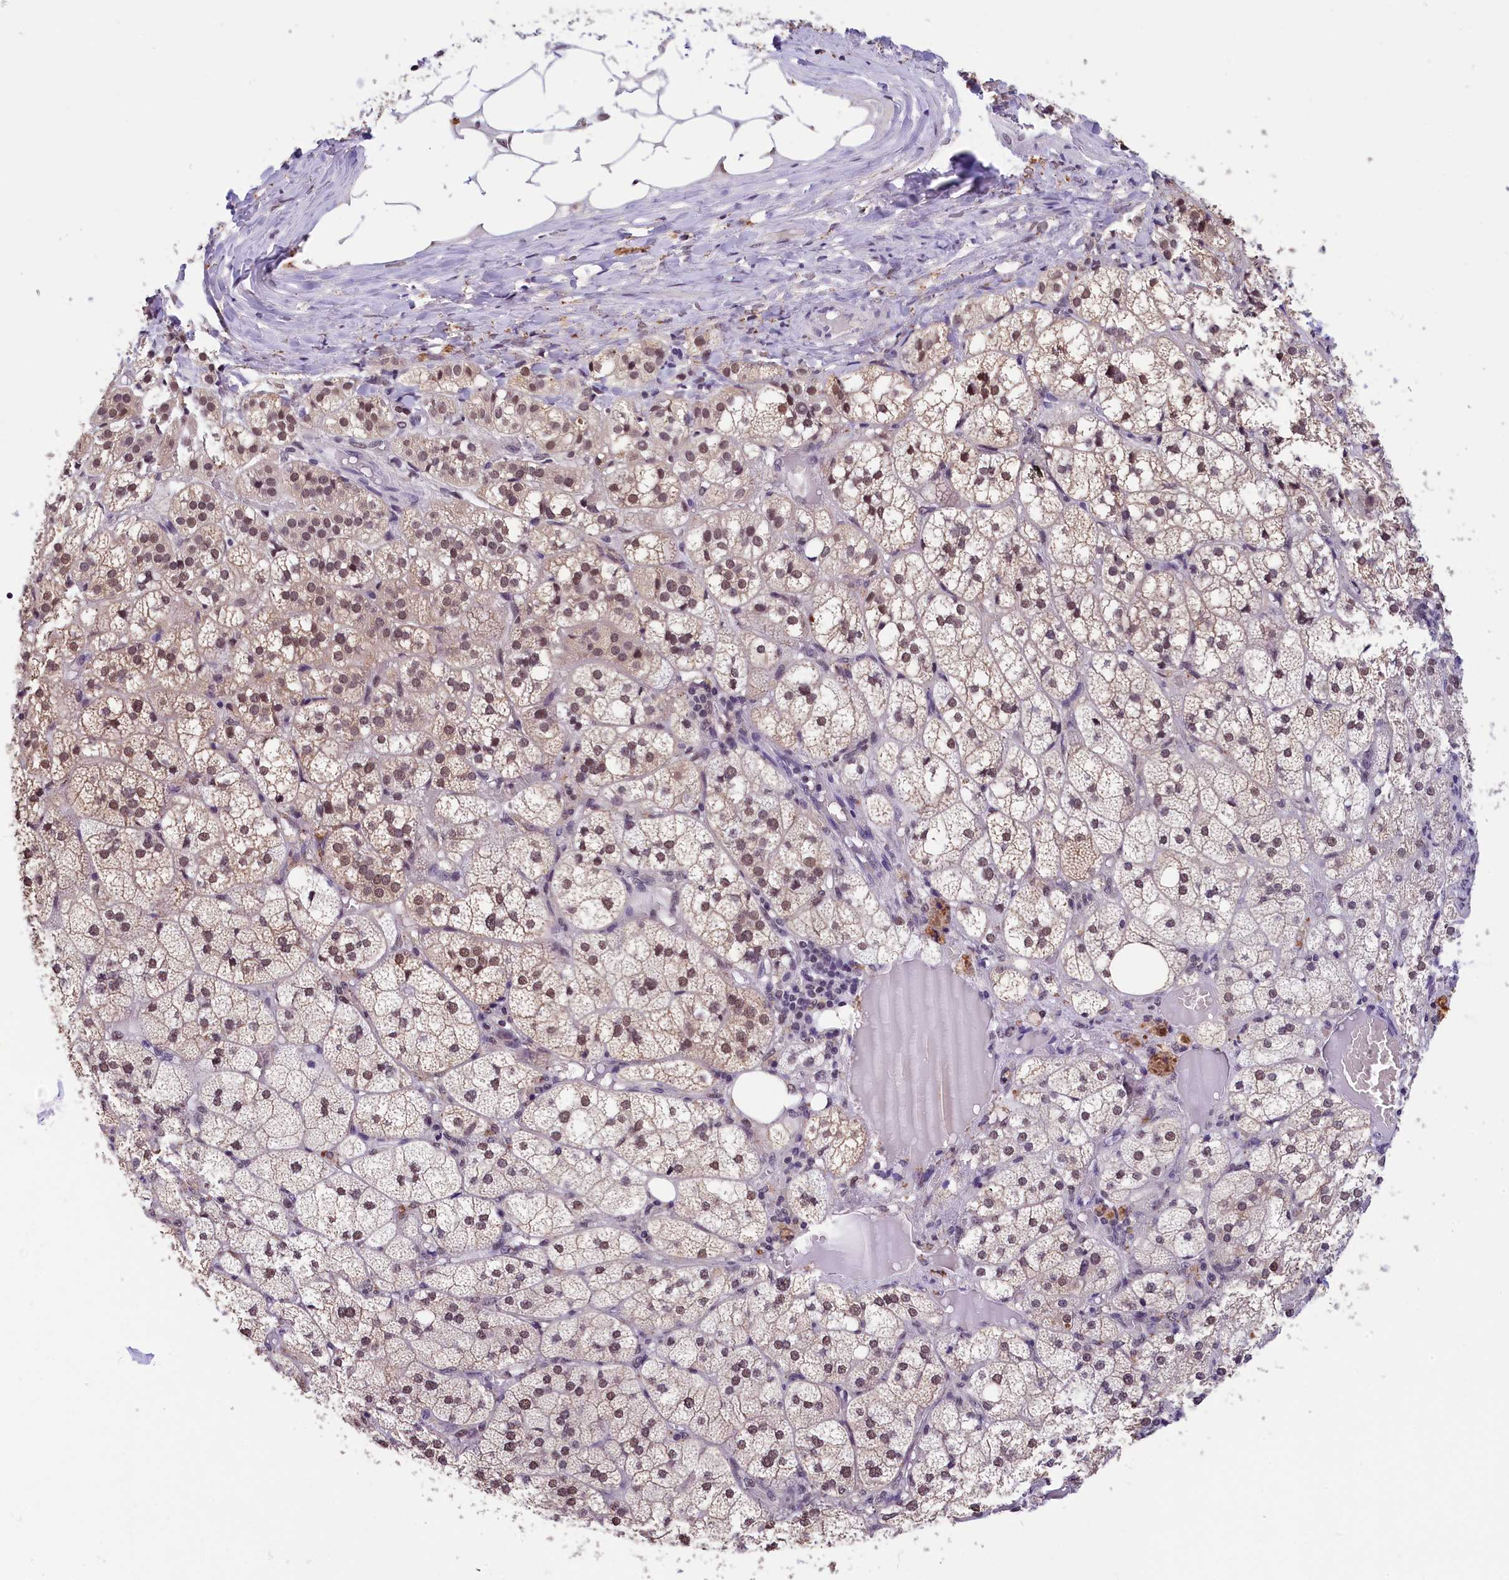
{"staining": {"intensity": "moderate", "quantity": ">75%", "location": "nuclear"}, "tissue": "adrenal gland", "cell_type": "Glandular cells", "image_type": "normal", "snomed": [{"axis": "morphology", "description": "Normal tissue, NOS"}, {"axis": "topography", "description": "Adrenal gland"}], "caption": "This histopathology image displays normal adrenal gland stained with immunohistochemistry (IHC) to label a protein in brown. The nuclear of glandular cells show moderate positivity for the protein. Nuclei are counter-stained blue.", "gene": "ZC3H4", "patient": {"sex": "female", "age": 61}}